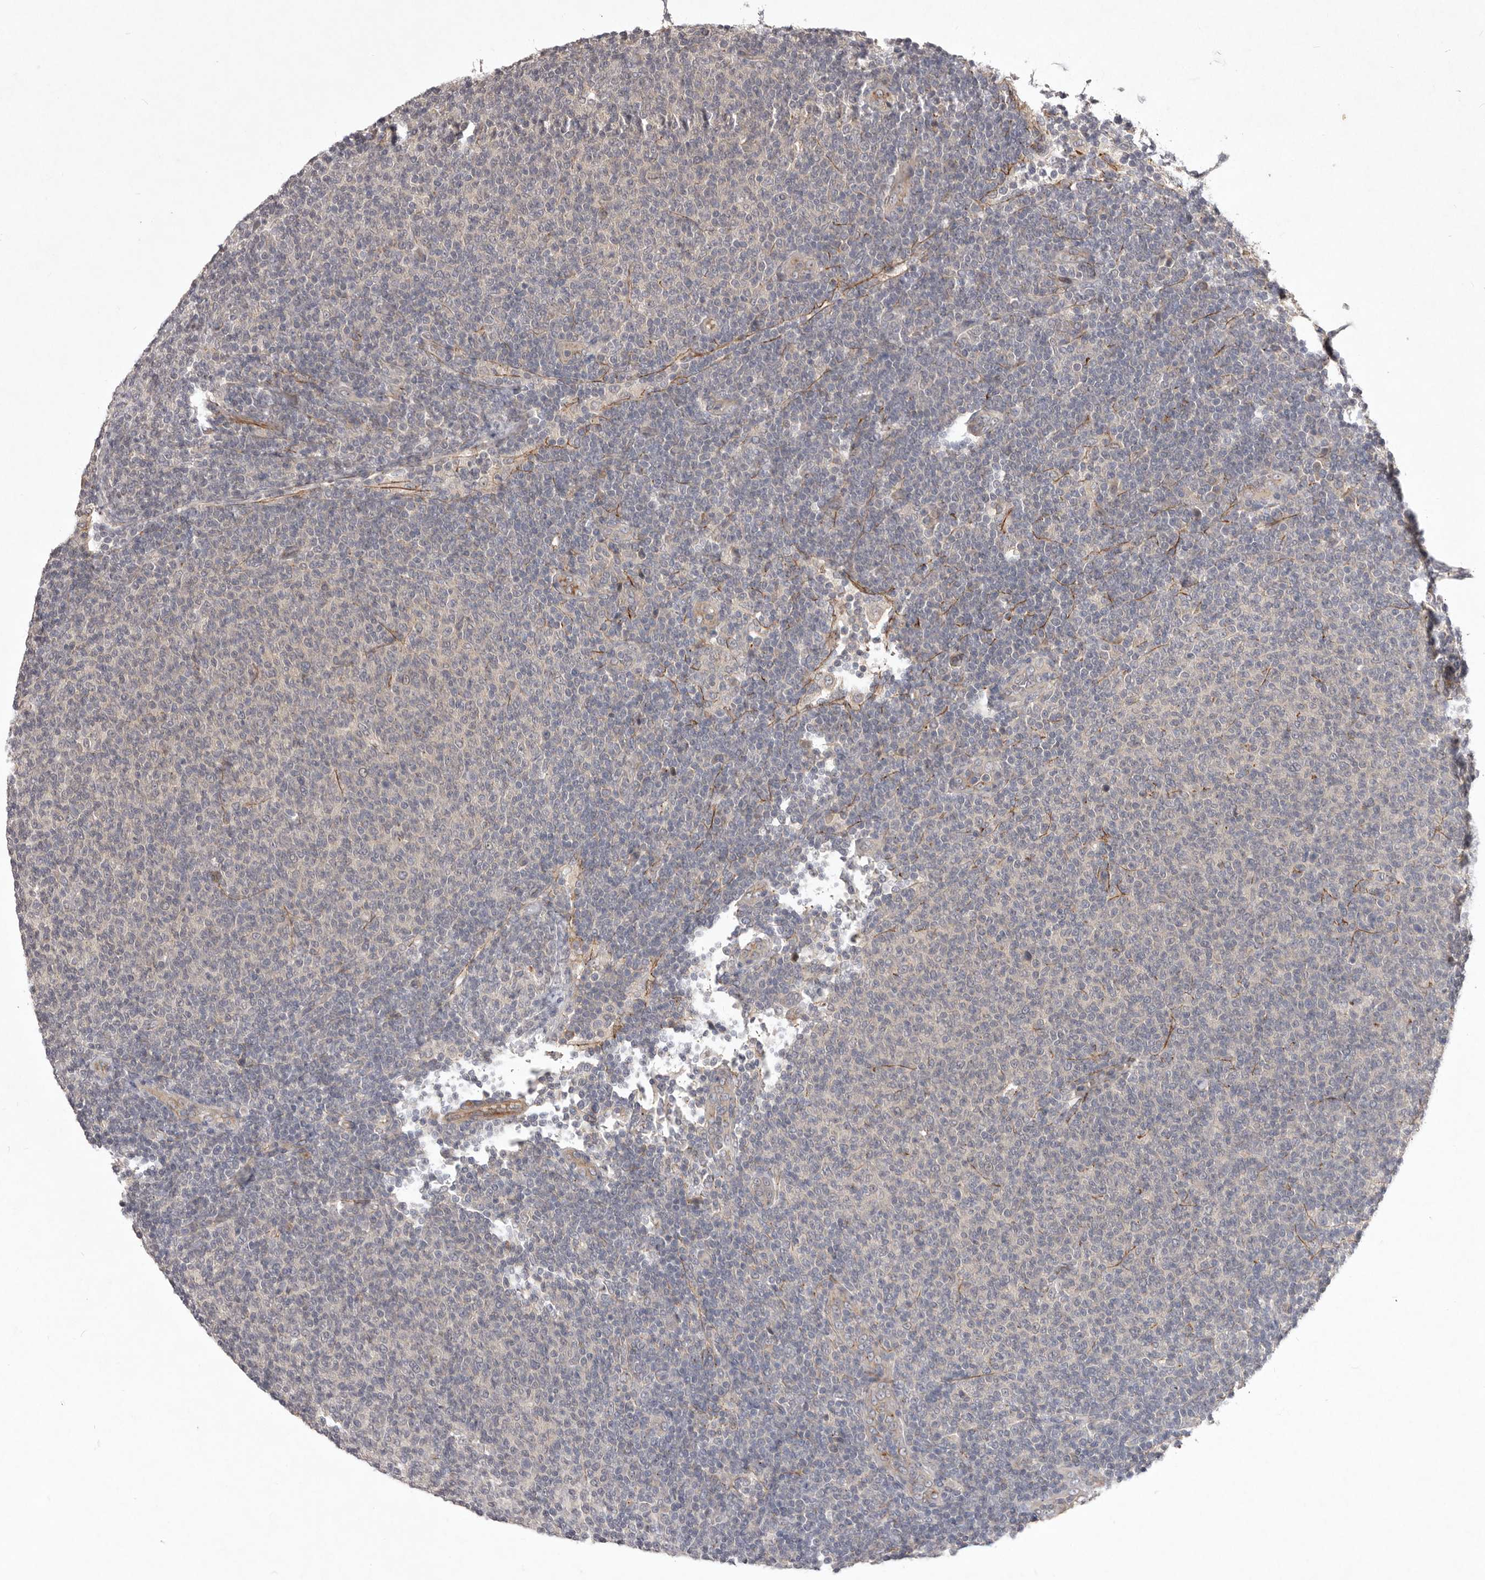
{"staining": {"intensity": "negative", "quantity": "none", "location": "none"}, "tissue": "lymphoma", "cell_type": "Tumor cells", "image_type": "cancer", "snomed": [{"axis": "morphology", "description": "Malignant lymphoma, non-Hodgkin's type, Low grade"}, {"axis": "topography", "description": "Lymph node"}], "caption": "DAB immunohistochemical staining of human lymphoma displays no significant expression in tumor cells.", "gene": "HBS1L", "patient": {"sex": "male", "age": 66}}